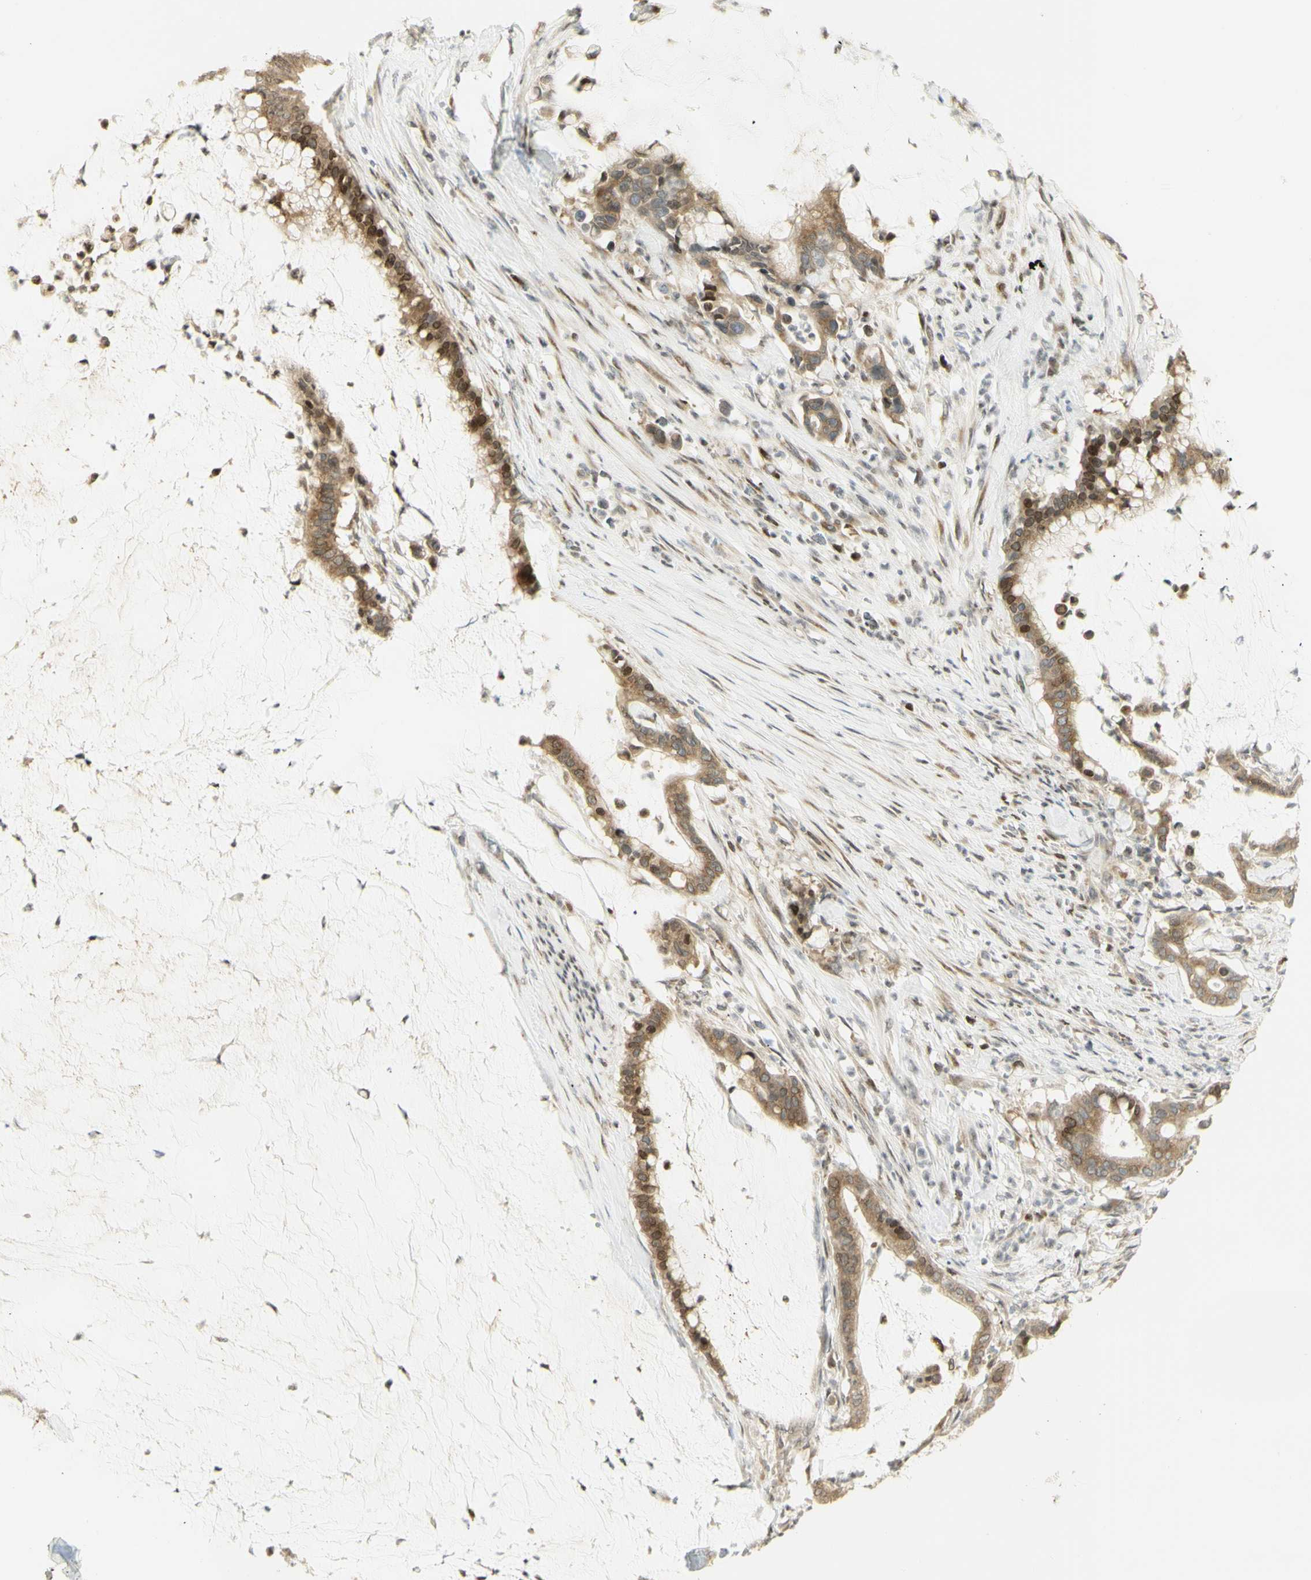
{"staining": {"intensity": "moderate", "quantity": ">75%", "location": "cytoplasmic/membranous,nuclear"}, "tissue": "pancreatic cancer", "cell_type": "Tumor cells", "image_type": "cancer", "snomed": [{"axis": "morphology", "description": "Adenocarcinoma, NOS"}, {"axis": "topography", "description": "Pancreas"}], "caption": "The micrograph displays immunohistochemical staining of pancreatic cancer. There is moderate cytoplasmic/membranous and nuclear staining is appreciated in about >75% of tumor cells. (Brightfield microscopy of DAB IHC at high magnification).", "gene": "KIF11", "patient": {"sex": "male", "age": 41}}